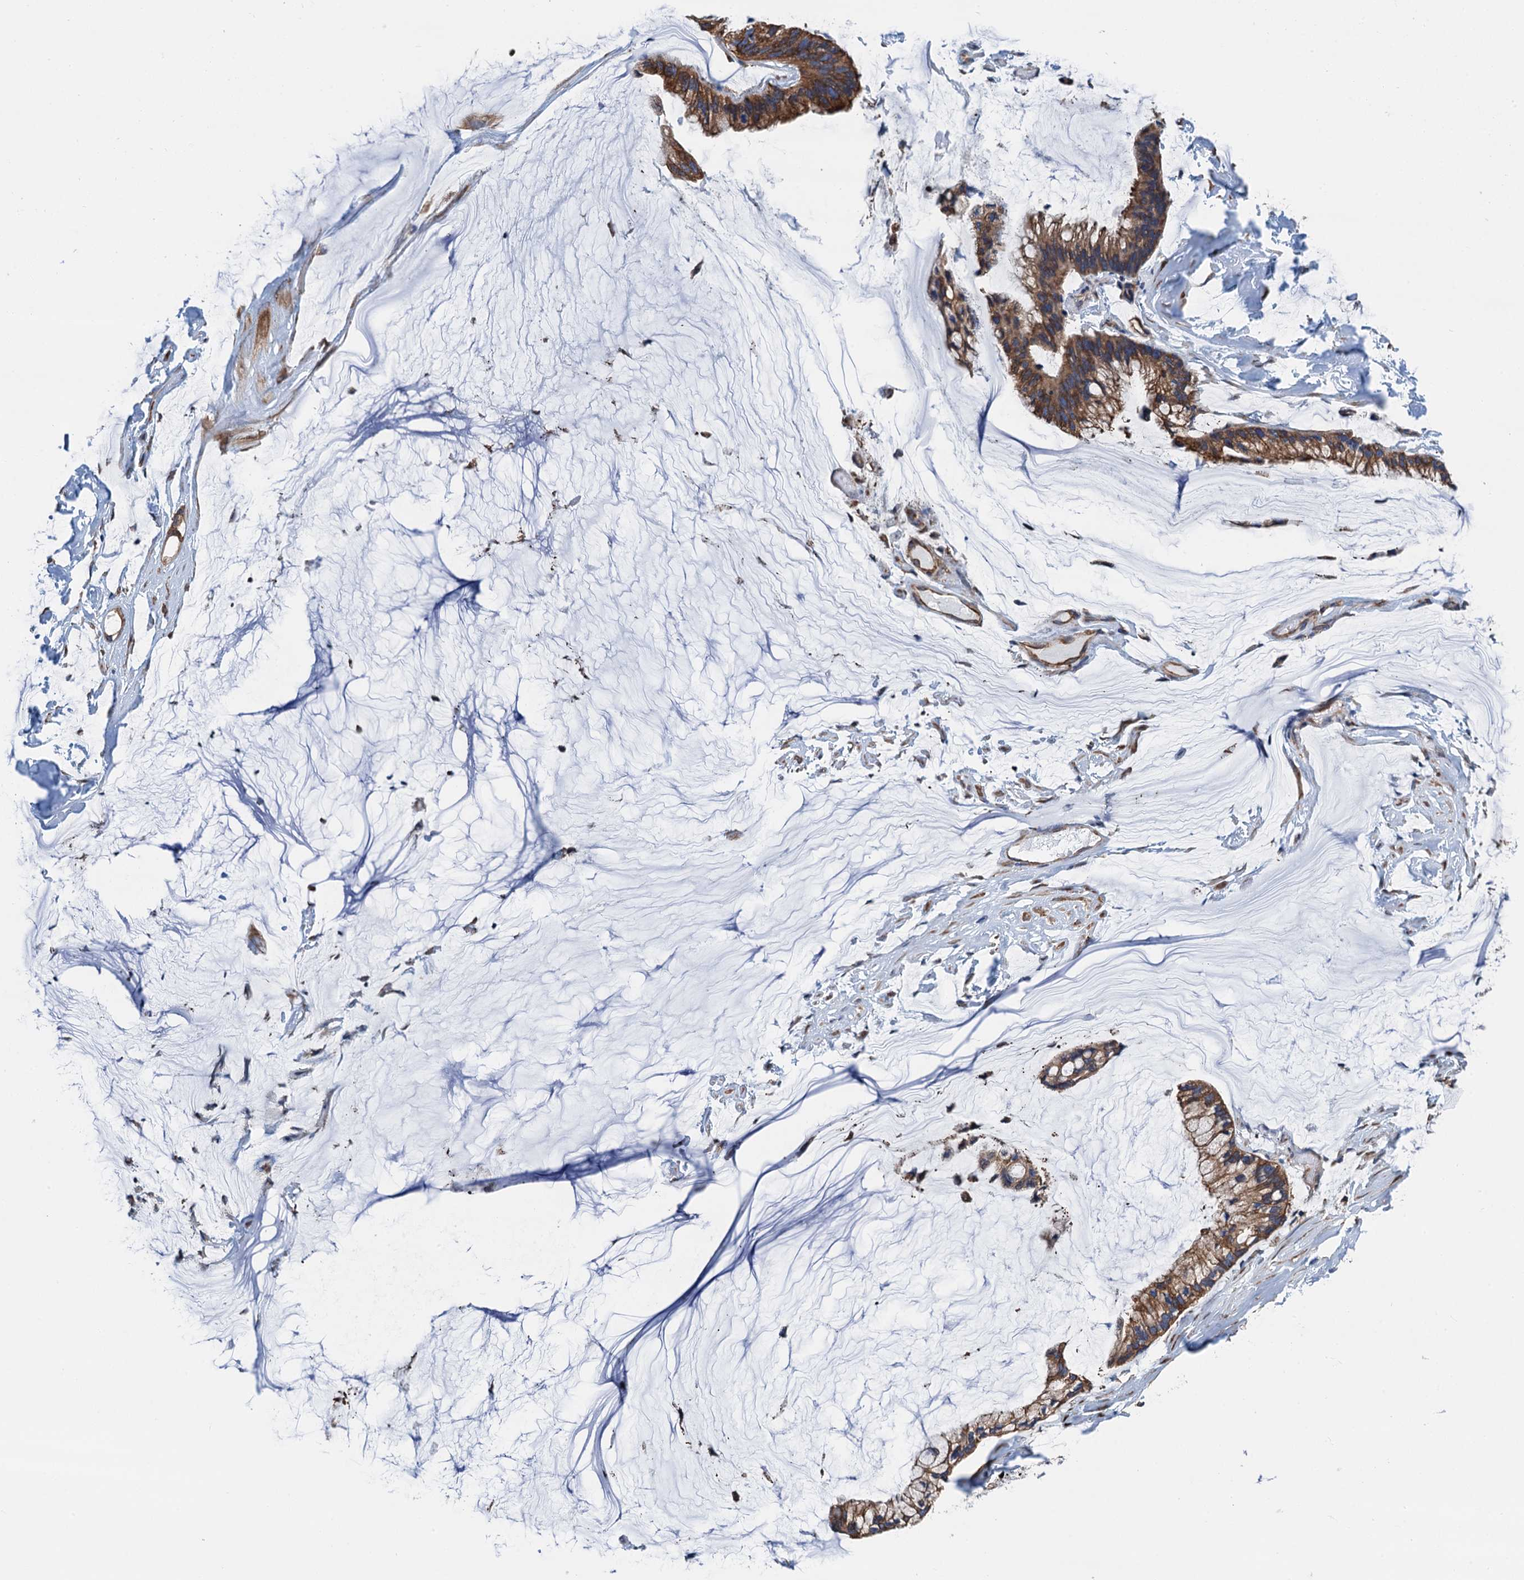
{"staining": {"intensity": "strong", "quantity": ">75%", "location": "cytoplasmic/membranous"}, "tissue": "ovarian cancer", "cell_type": "Tumor cells", "image_type": "cancer", "snomed": [{"axis": "morphology", "description": "Cystadenocarcinoma, mucinous, NOS"}, {"axis": "topography", "description": "Ovary"}], "caption": "Ovarian cancer (mucinous cystadenocarcinoma) tissue exhibits strong cytoplasmic/membranous staining in about >75% of tumor cells, visualized by immunohistochemistry. (IHC, brightfield microscopy, high magnification).", "gene": "SLC12A7", "patient": {"sex": "female", "age": 39}}